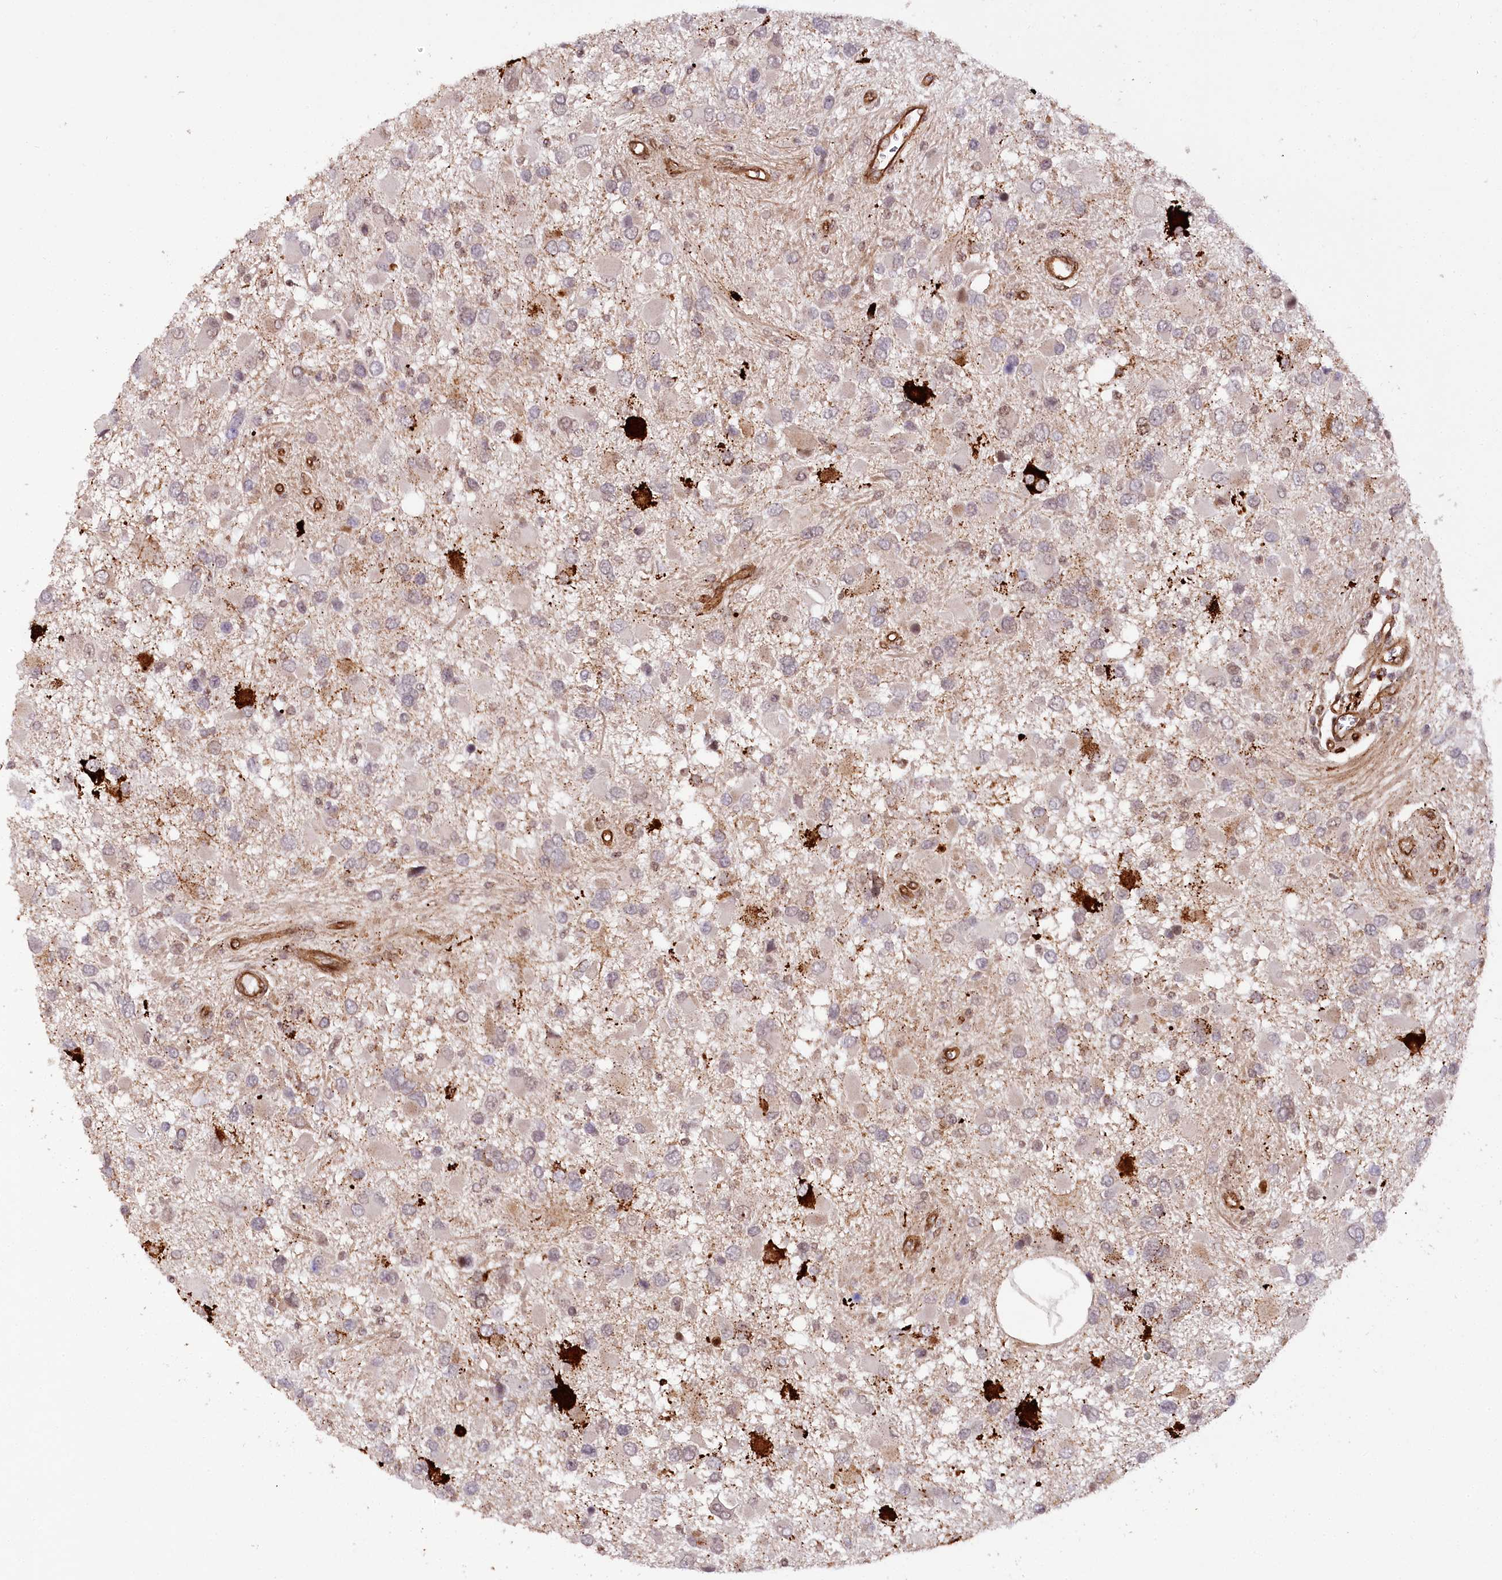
{"staining": {"intensity": "negative", "quantity": "none", "location": "none"}, "tissue": "glioma", "cell_type": "Tumor cells", "image_type": "cancer", "snomed": [{"axis": "morphology", "description": "Glioma, malignant, High grade"}, {"axis": "topography", "description": "Brain"}], "caption": "Histopathology image shows no protein positivity in tumor cells of malignant high-grade glioma tissue.", "gene": "COPG1", "patient": {"sex": "male", "age": 53}}